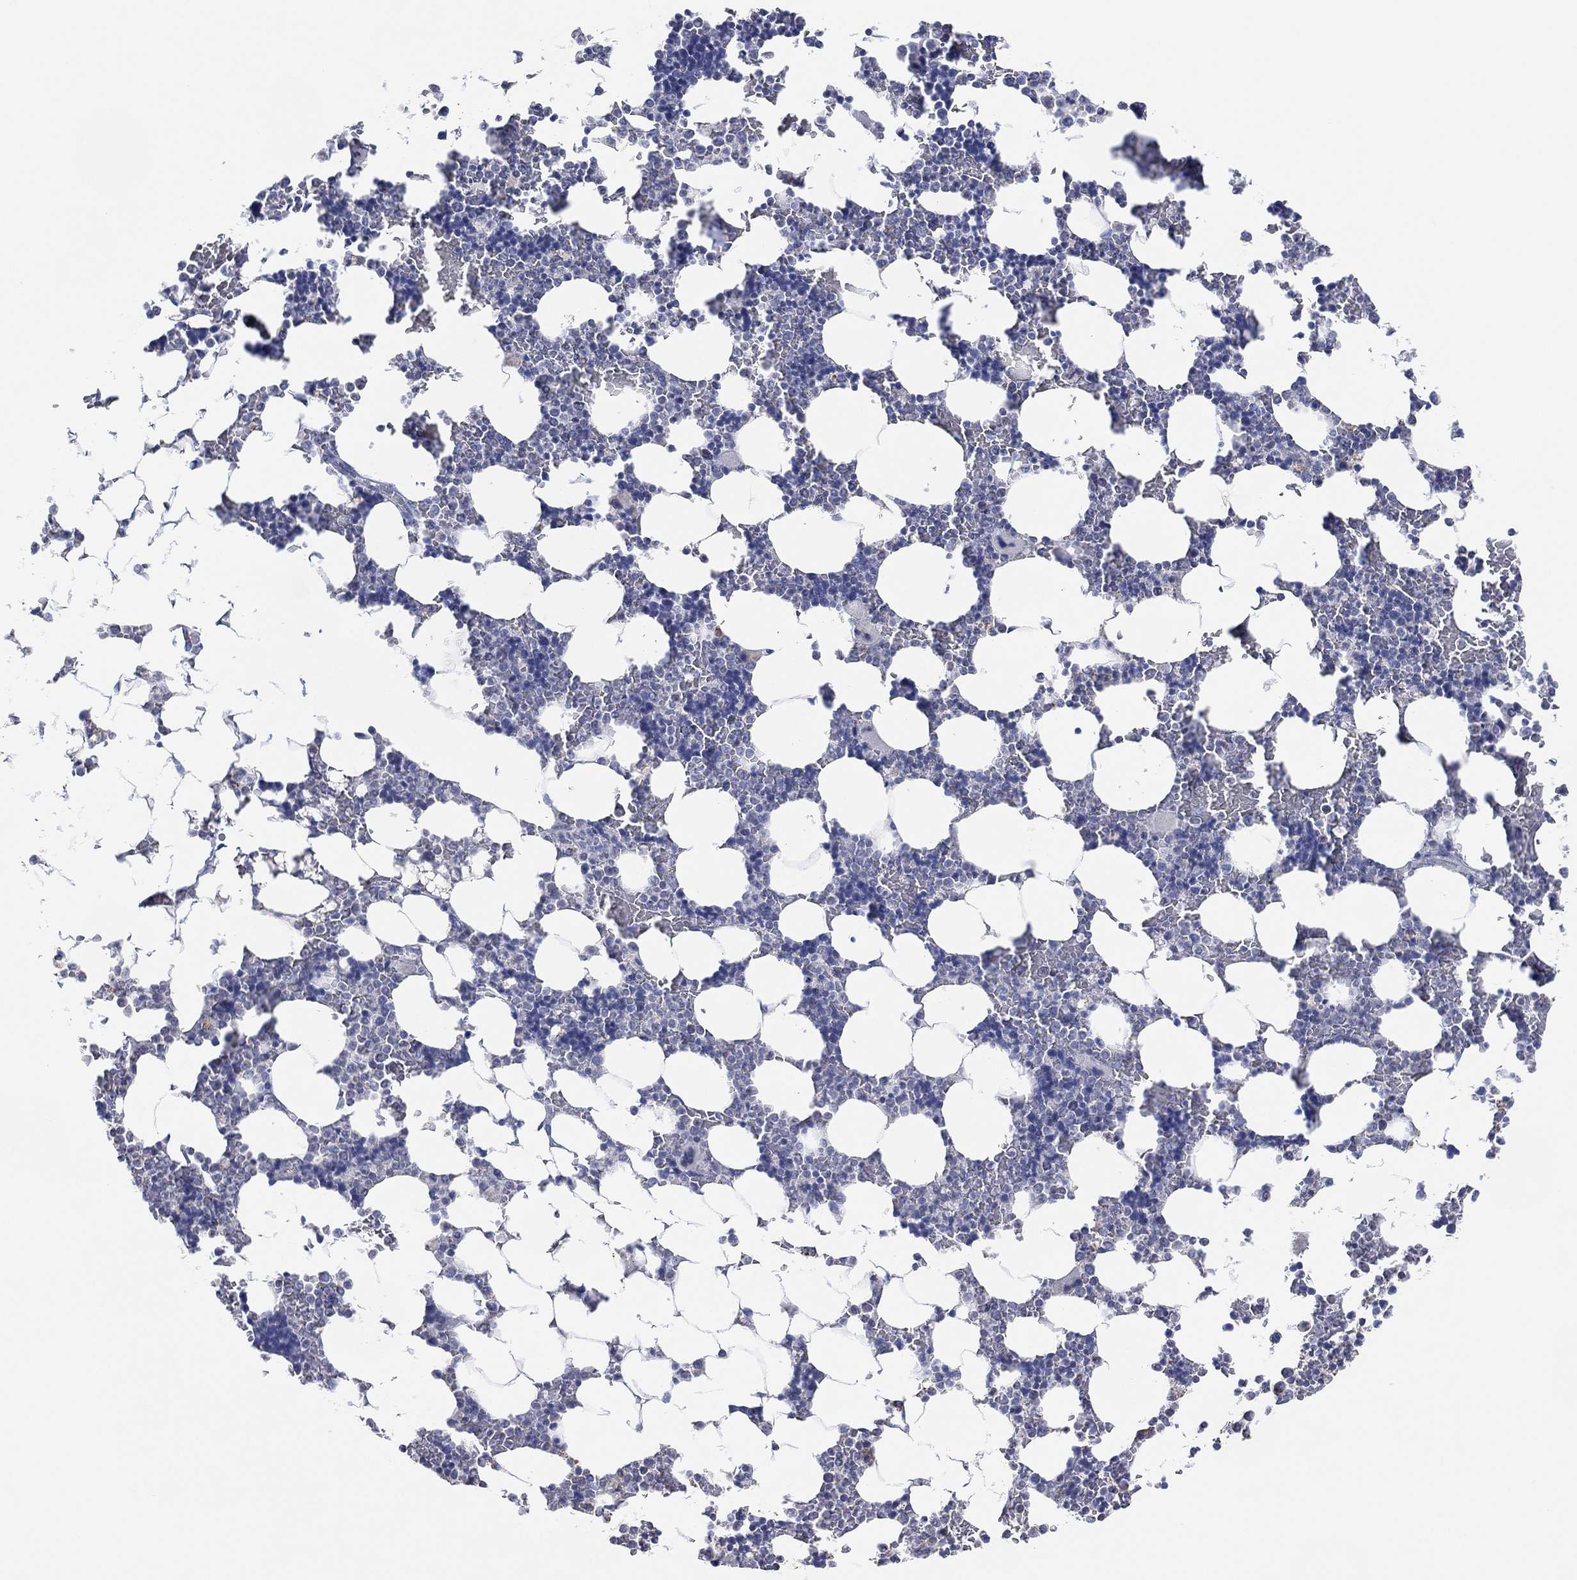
{"staining": {"intensity": "negative", "quantity": "none", "location": "none"}, "tissue": "bone marrow", "cell_type": "Hematopoietic cells", "image_type": "normal", "snomed": [{"axis": "morphology", "description": "Normal tissue, NOS"}, {"axis": "topography", "description": "Bone marrow"}], "caption": "This is an IHC histopathology image of benign human bone marrow. There is no staining in hematopoietic cells.", "gene": "CFTR", "patient": {"sex": "male", "age": 51}}